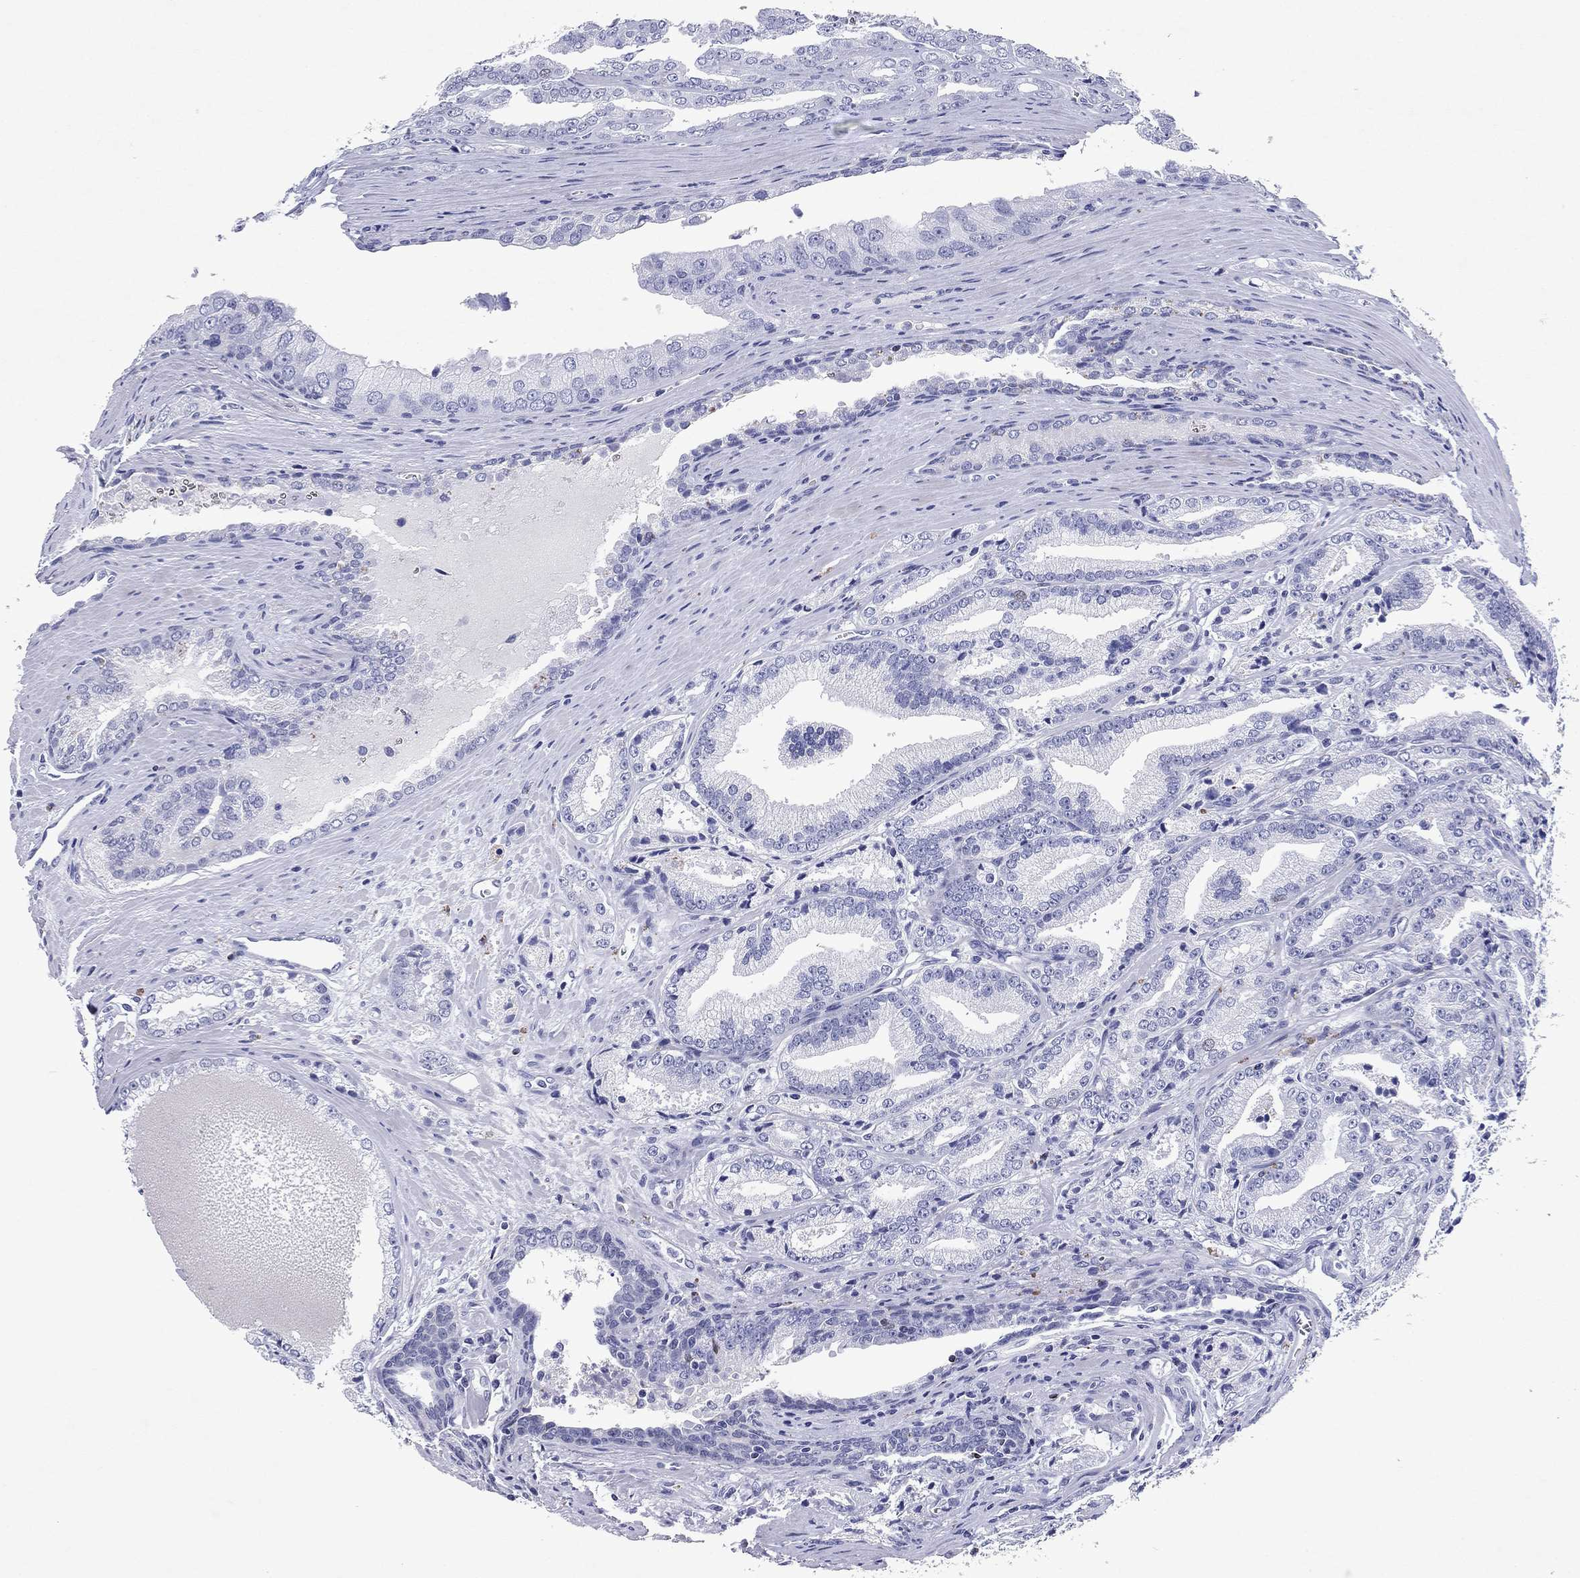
{"staining": {"intensity": "negative", "quantity": "none", "location": "none"}, "tissue": "prostate cancer", "cell_type": "Tumor cells", "image_type": "cancer", "snomed": [{"axis": "morphology", "description": "Adenocarcinoma, NOS"}, {"axis": "morphology", "description": "Adenocarcinoma, High grade"}, {"axis": "topography", "description": "Prostate"}], "caption": "The immunohistochemistry micrograph has no significant positivity in tumor cells of adenocarcinoma (prostate) tissue. (IHC, brightfield microscopy, high magnification).", "gene": "GZMK", "patient": {"sex": "male", "age": 70}}